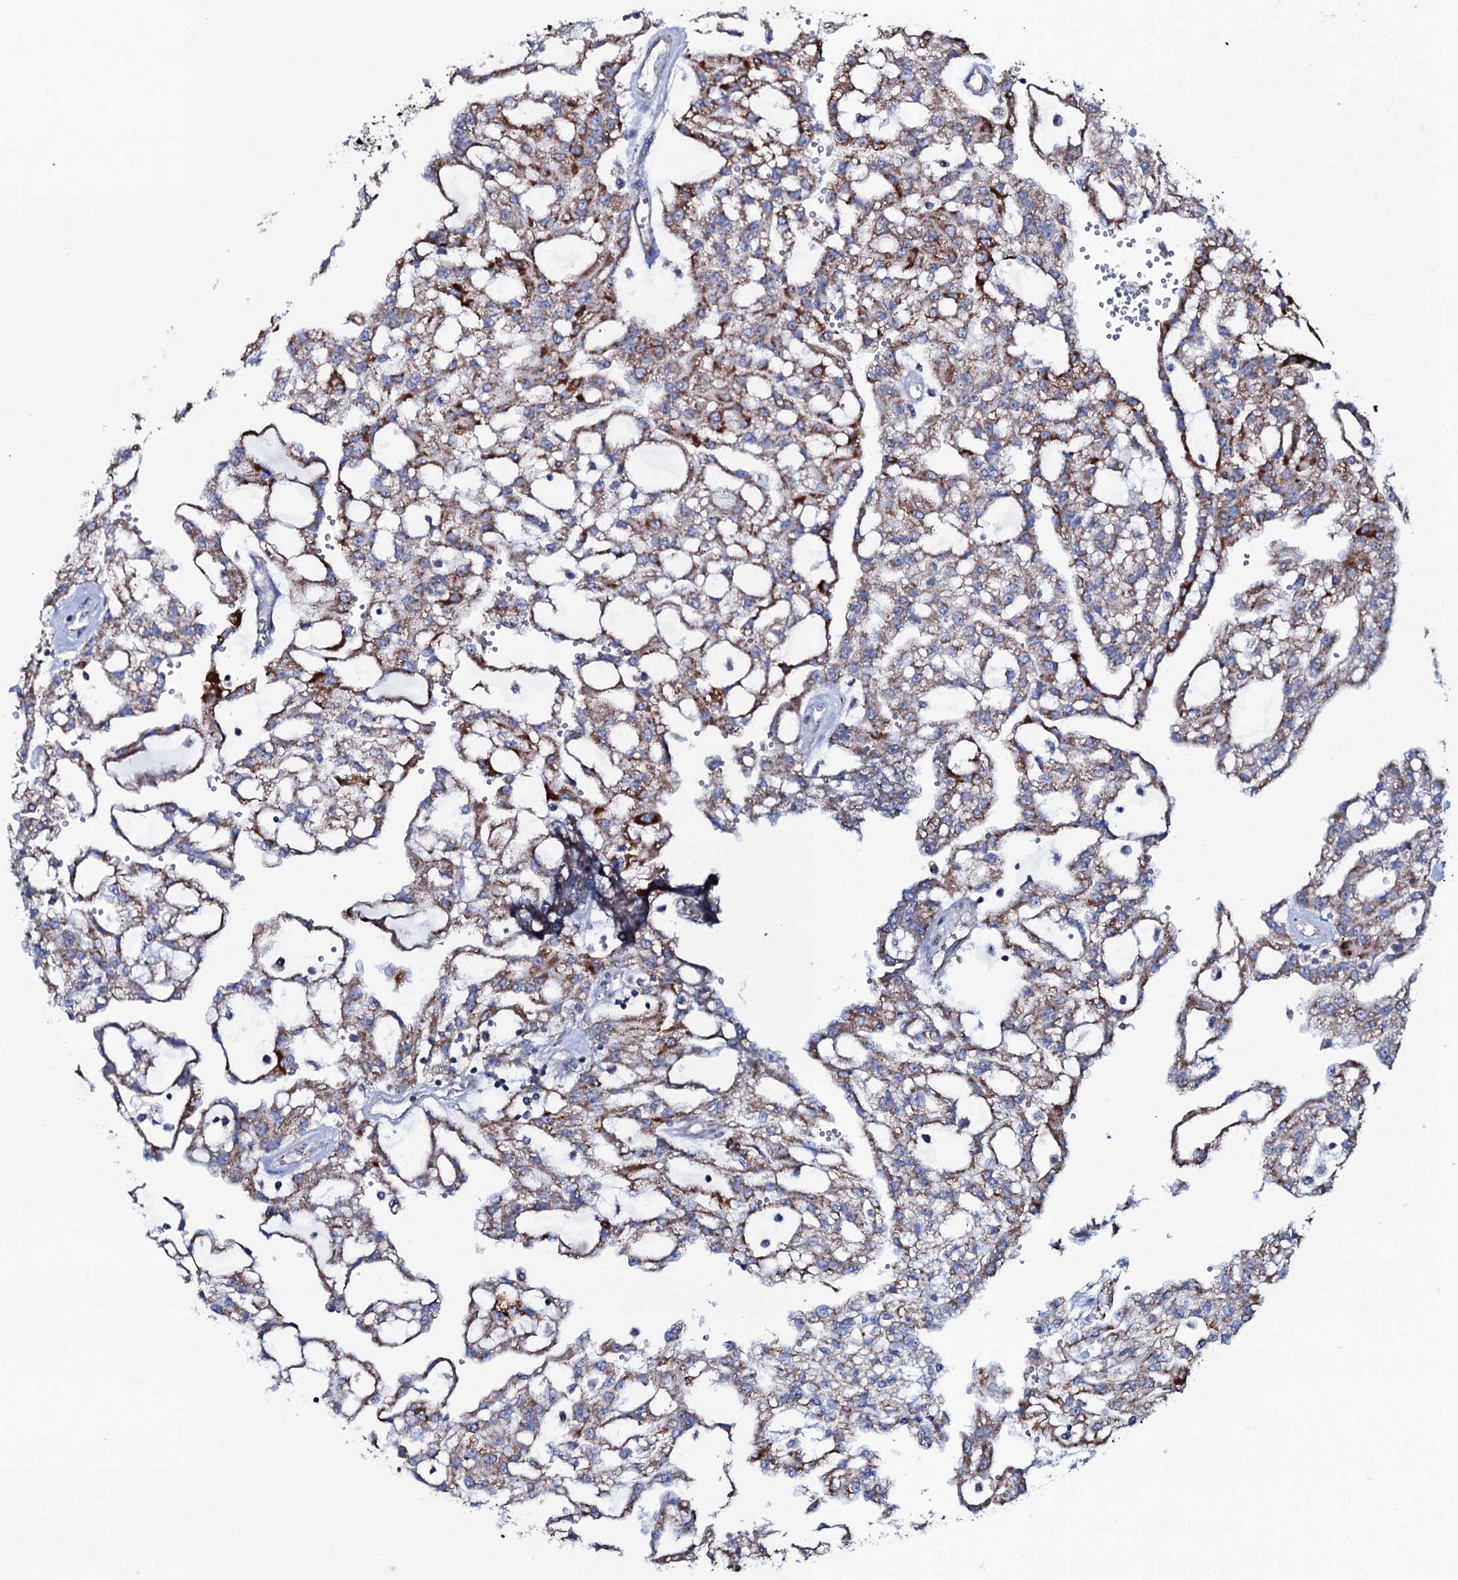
{"staining": {"intensity": "moderate", "quantity": ">75%", "location": "cytoplasmic/membranous"}, "tissue": "renal cancer", "cell_type": "Tumor cells", "image_type": "cancer", "snomed": [{"axis": "morphology", "description": "Adenocarcinoma, NOS"}, {"axis": "topography", "description": "Kidney"}], "caption": "Brown immunohistochemical staining in human renal adenocarcinoma demonstrates moderate cytoplasmic/membranous staining in about >75% of tumor cells. The protein of interest is stained brown, and the nuclei are stained in blue (DAB (3,3'-diaminobenzidine) IHC with brightfield microscopy, high magnification).", "gene": "MRPS35", "patient": {"sex": "male", "age": 63}}